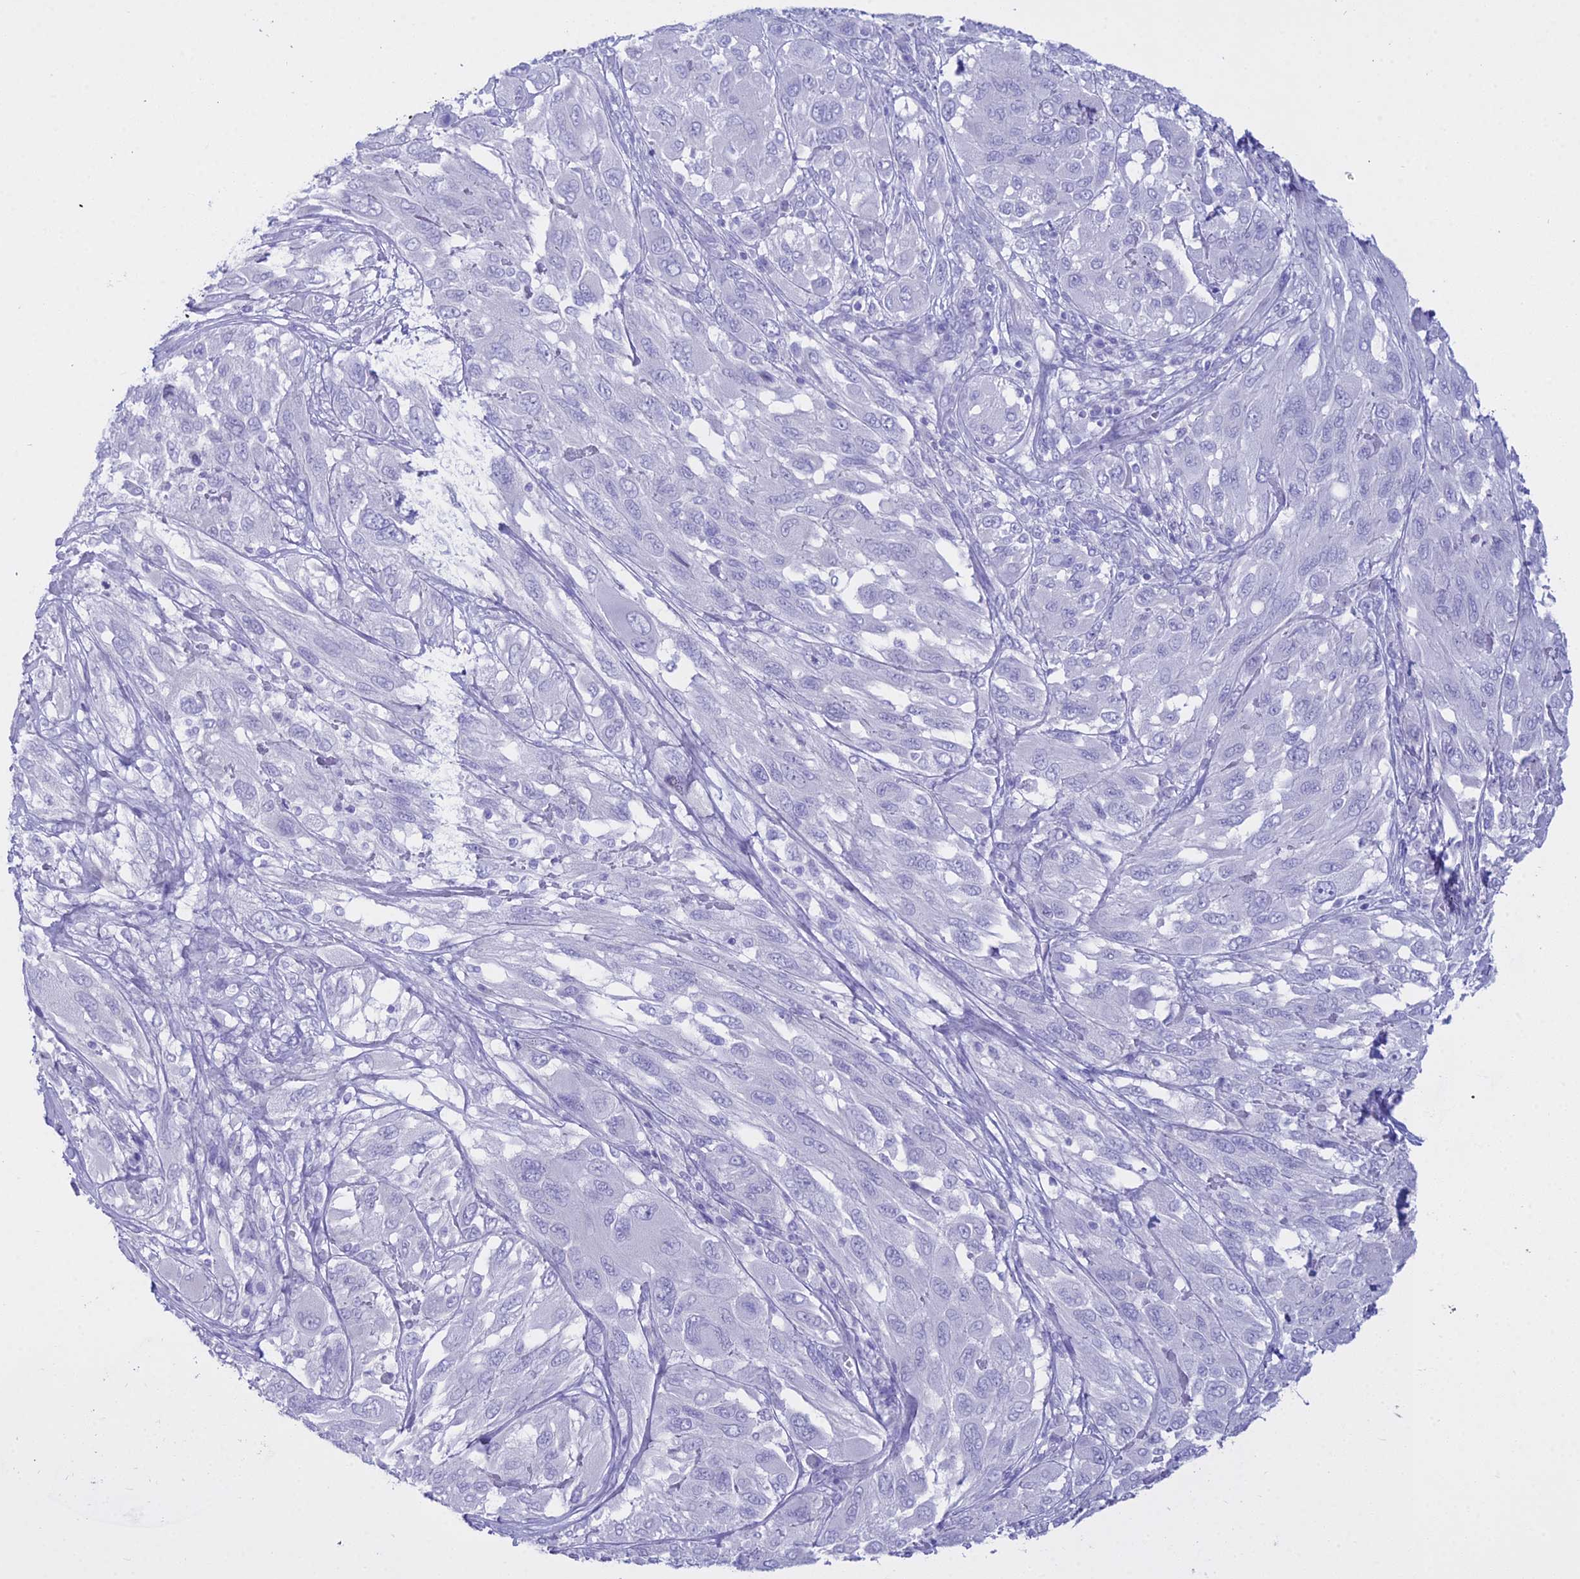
{"staining": {"intensity": "negative", "quantity": "none", "location": "none"}, "tissue": "melanoma", "cell_type": "Tumor cells", "image_type": "cancer", "snomed": [{"axis": "morphology", "description": "Malignant melanoma, NOS"}, {"axis": "topography", "description": "Skin"}], "caption": "Immunohistochemistry (IHC) histopathology image of human malignant melanoma stained for a protein (brown), which shows no positivity in tumor cells.", "gene": "ALPP", "patient": {"sex": "female", "age": 91}}